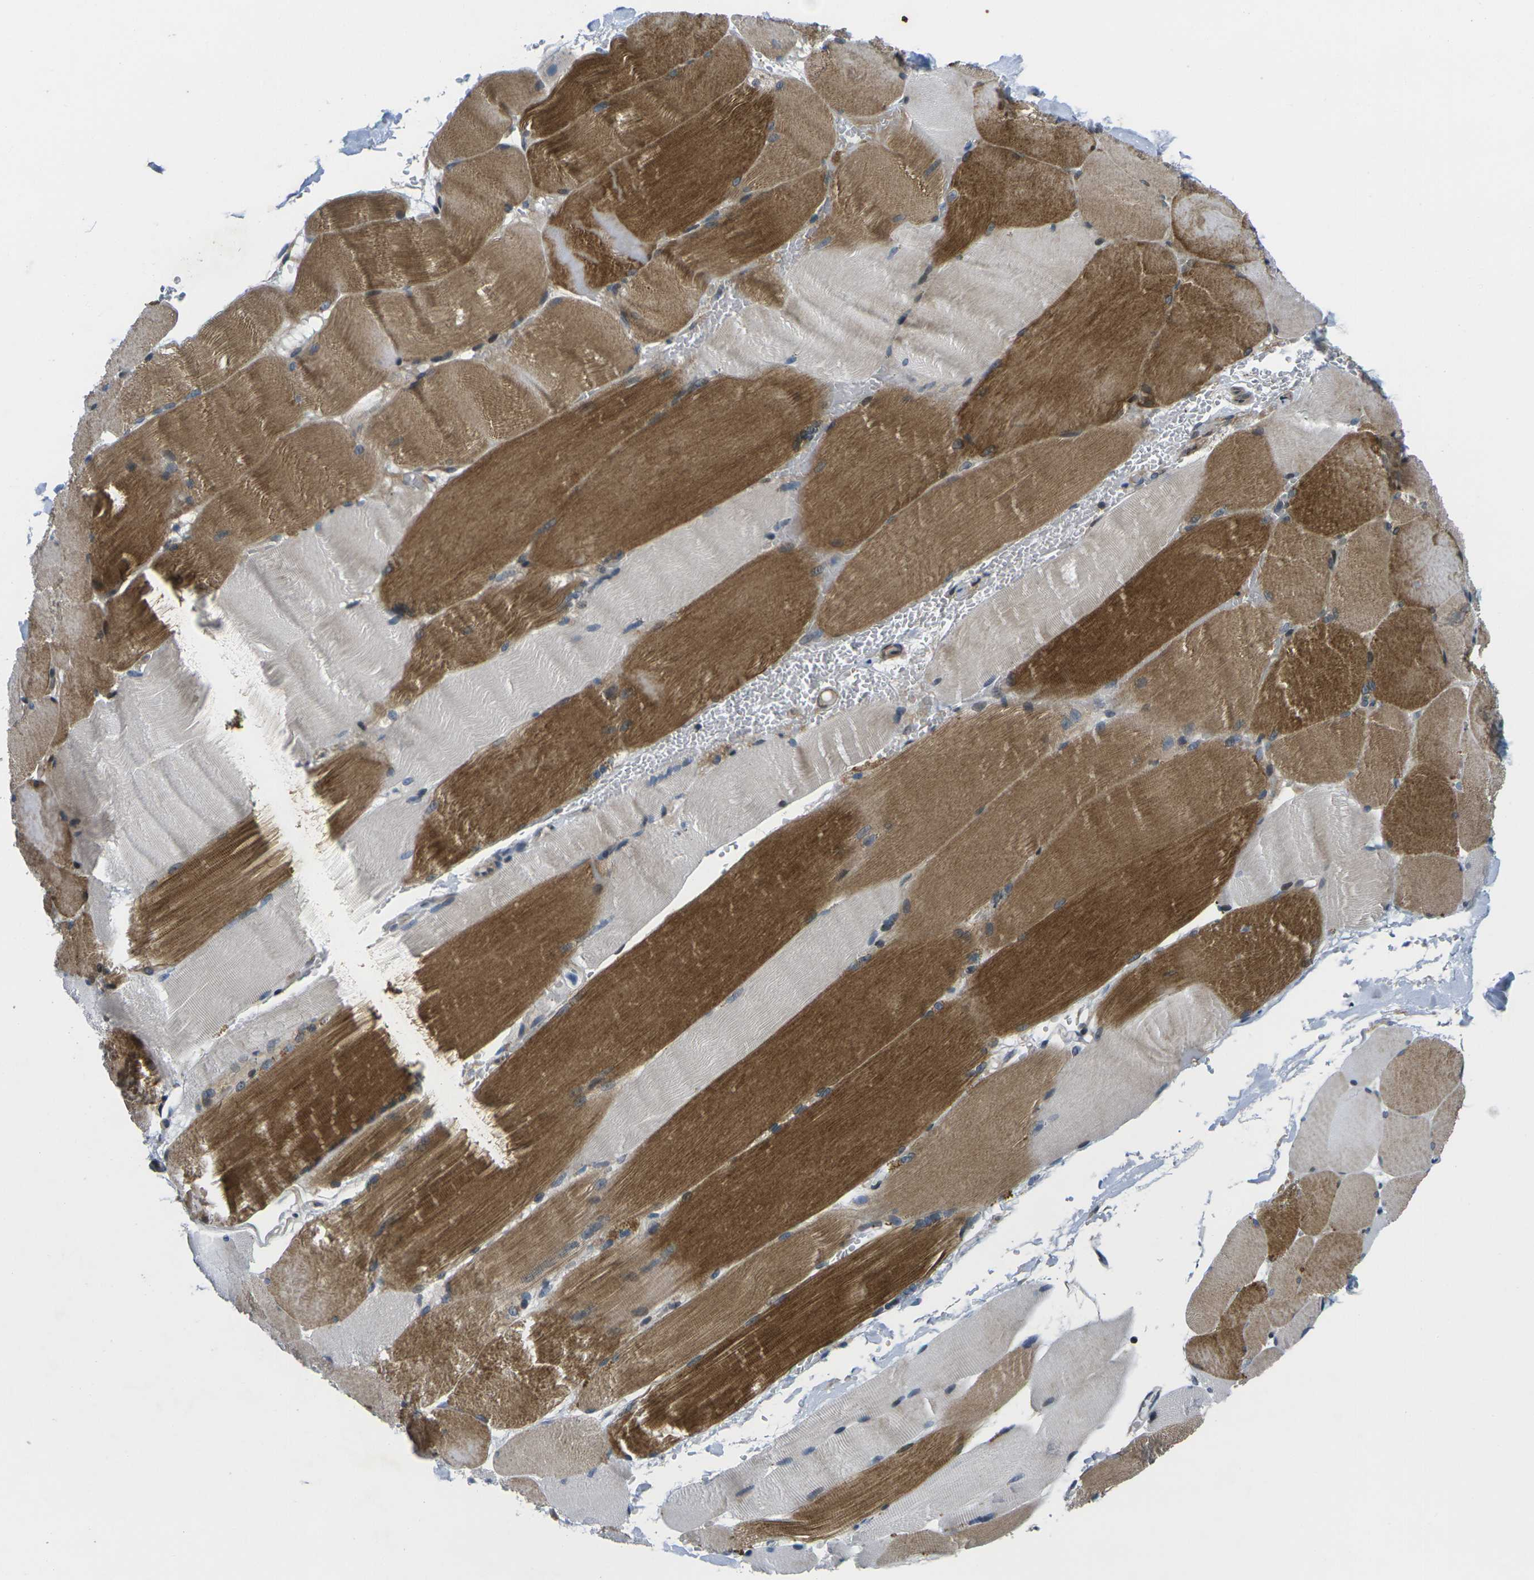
{"staining": {"intensity": "moderate", "quantity": "25%-75%", "location": "cytoplasmic/membranous"}, "tissue": "skeletal muscle", "cell_type": "Myocytes", "image_type": "normal", "snomed": [{"axis": "morphology", "description": "Normal tissue, NOS"}, {"axis": "topography", "description": "Skin"}, {"axis": "topography", "description": "Skeletal muscle"}], "caption": "DAB immunohistochemical staining of benign skeletal muscle exhibits moderate cytoplasmic/membranous protein positivity in approximately 25%-75% of myocytes. (Stains: DAB (3,3'-diaminobenzidine) in brown, nuclei in blue, Microscopy: brightfield microscopy at high magnification).", "gene": "ROBO2", "patient": {"sex": "male", "age": 83}}